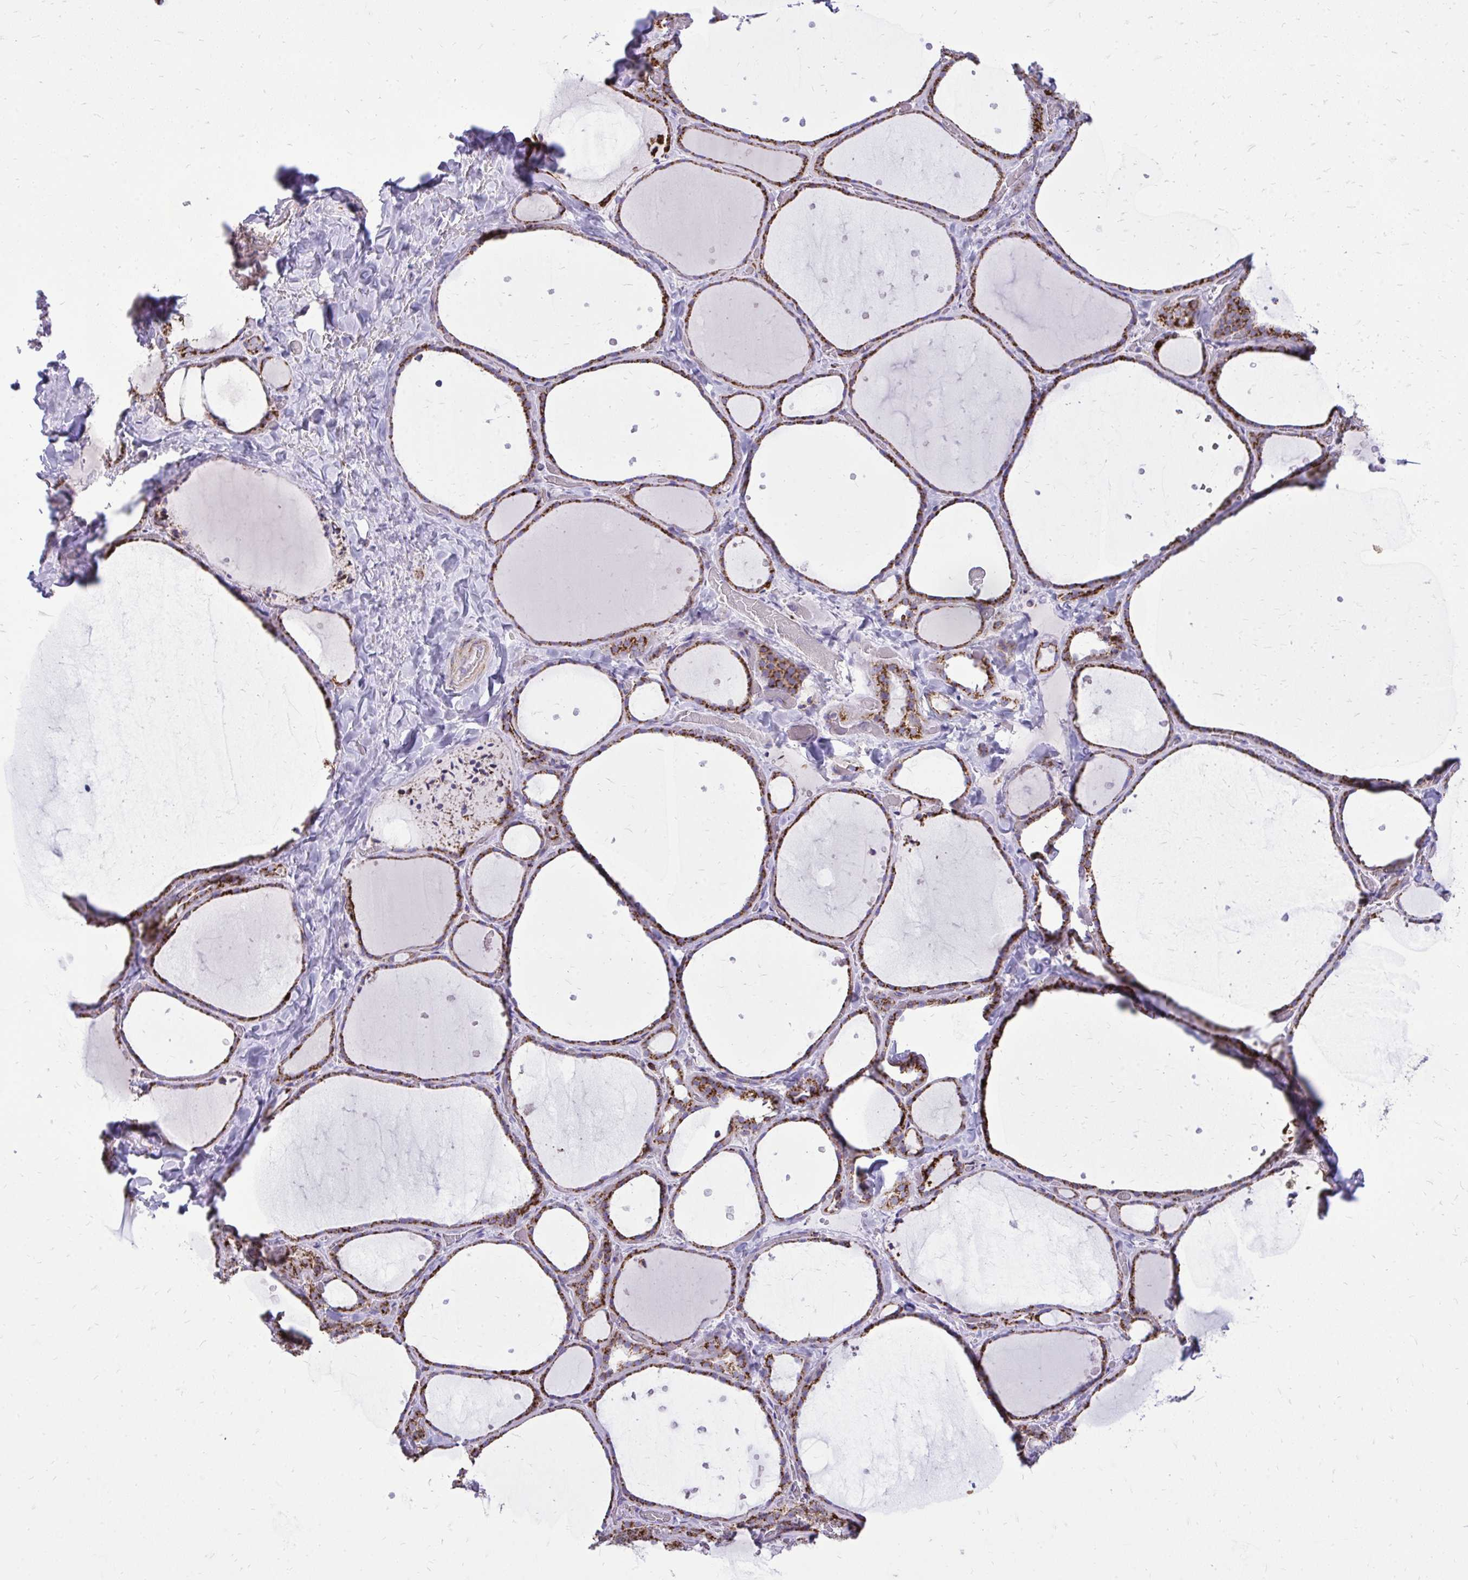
{"staining": {"intensity": "strong", "quantity": ">75%", "location": "cytoplasmic/membranous"}, "tissue": "thyroid gland", "cell_type": "Glandular cells", "image_type": "normal", "snomed": [{"axis": "morphology", "description": "Normal tissue, NOS"}, {"axis": "topography", "description": "Thyroid gland"}], "caption": "Immunohistochemistry (IHC) of normal thyroid gland displays high levels of strong cytoplasmic/membranous positivity in approximately >75% of glandular cells.", "gene": "SPTBN2", "patient": {"sex": "female", "age": 36}}